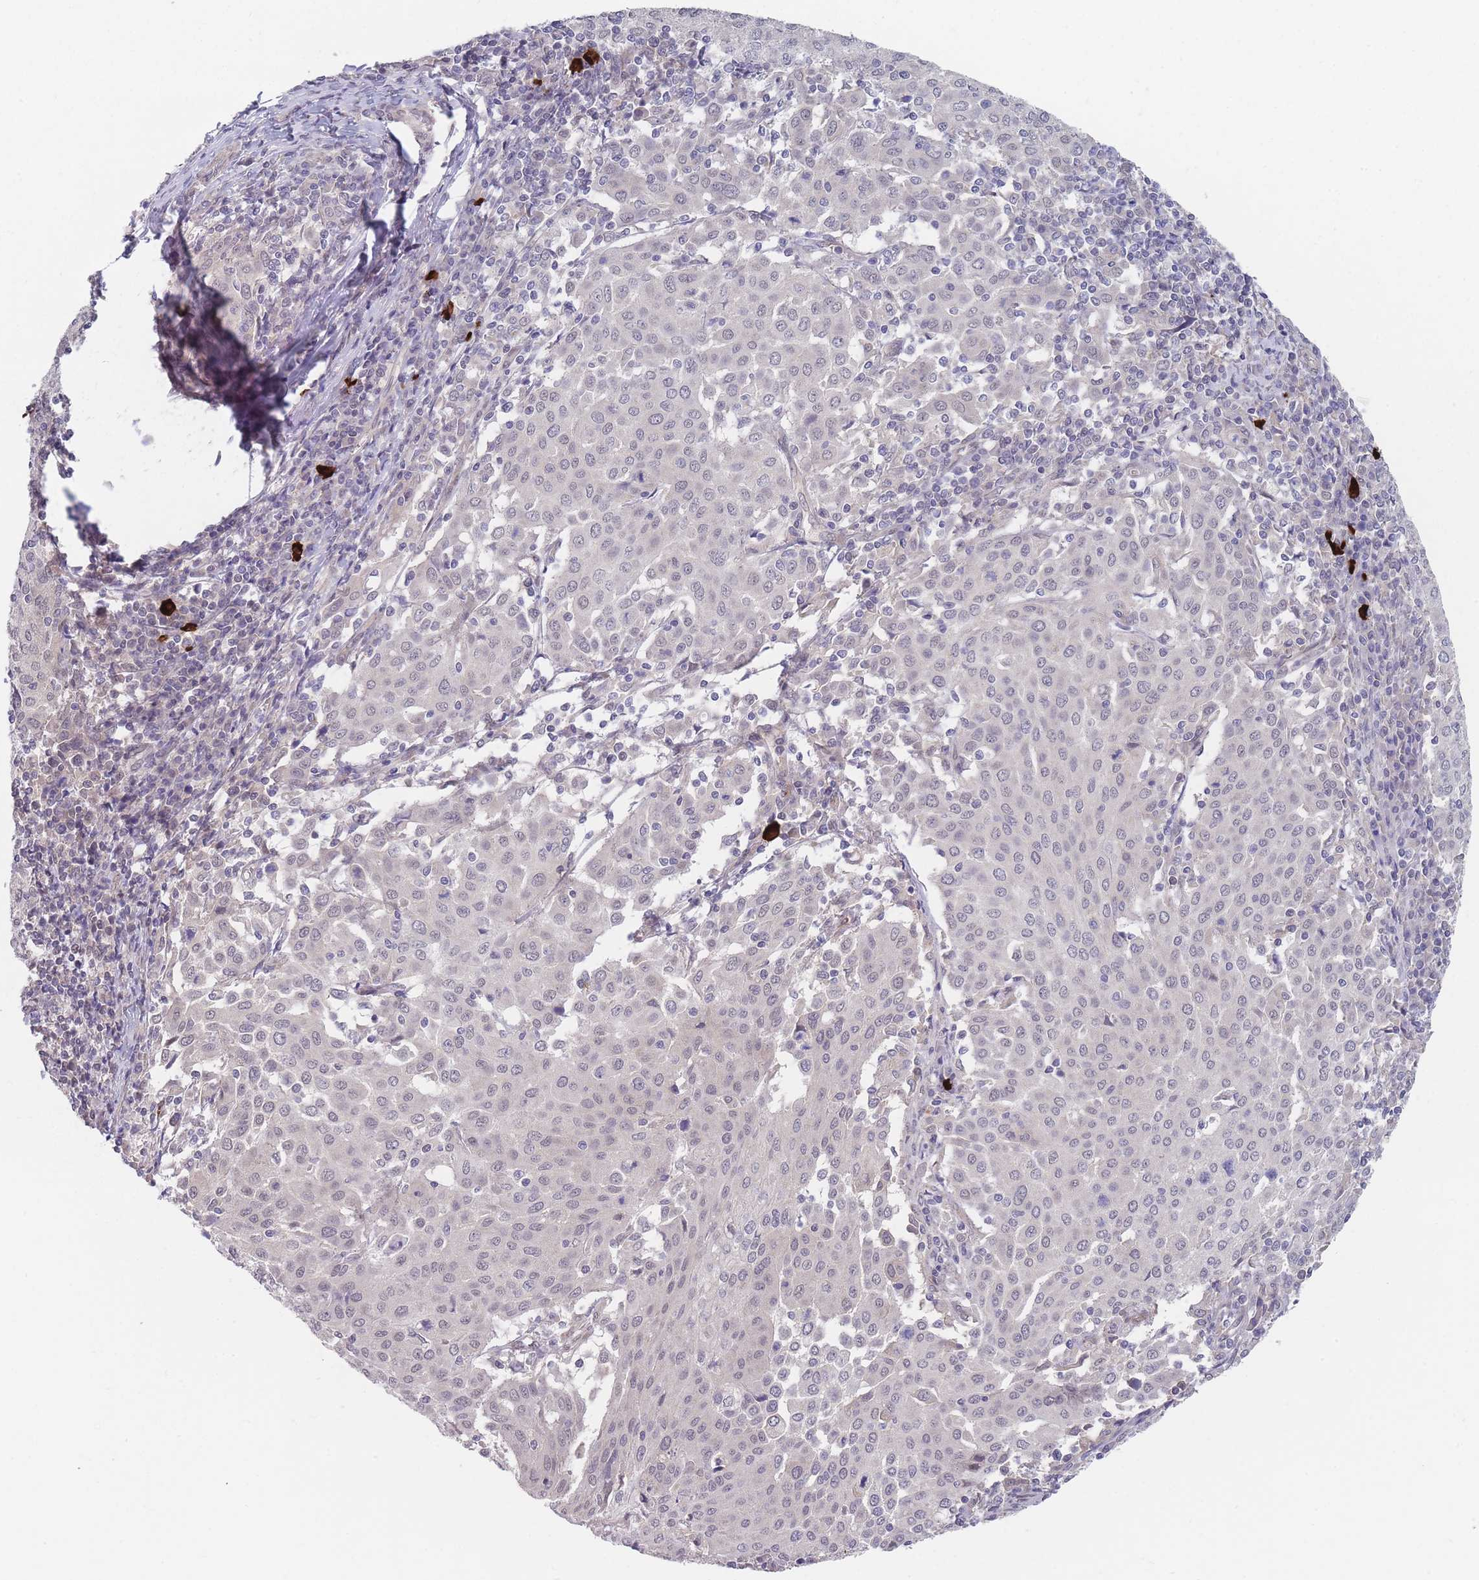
{"staining": {"intensity": "negative", "quantity": "none", "location": "none"}, "tissue": "cervical cancer", "cell_type": "Tumor cells", "image_type": "cancer", "snomed": [{"axis": "morphology", "description": "Squamous cell carcinoma, NOS"}, {"axis": "topography", "description": "Cervix"}], "caption": "Immunohistochemical staining of human cervical cancer displays no significant positivity in tumor cells. (Brightfield microscopy of DAB (3,3'-diaminobenzidine) immunohistochemistry at high magnification).", "gene": "ANKRD10", "patient": {"sex": "female", "age": 46}}